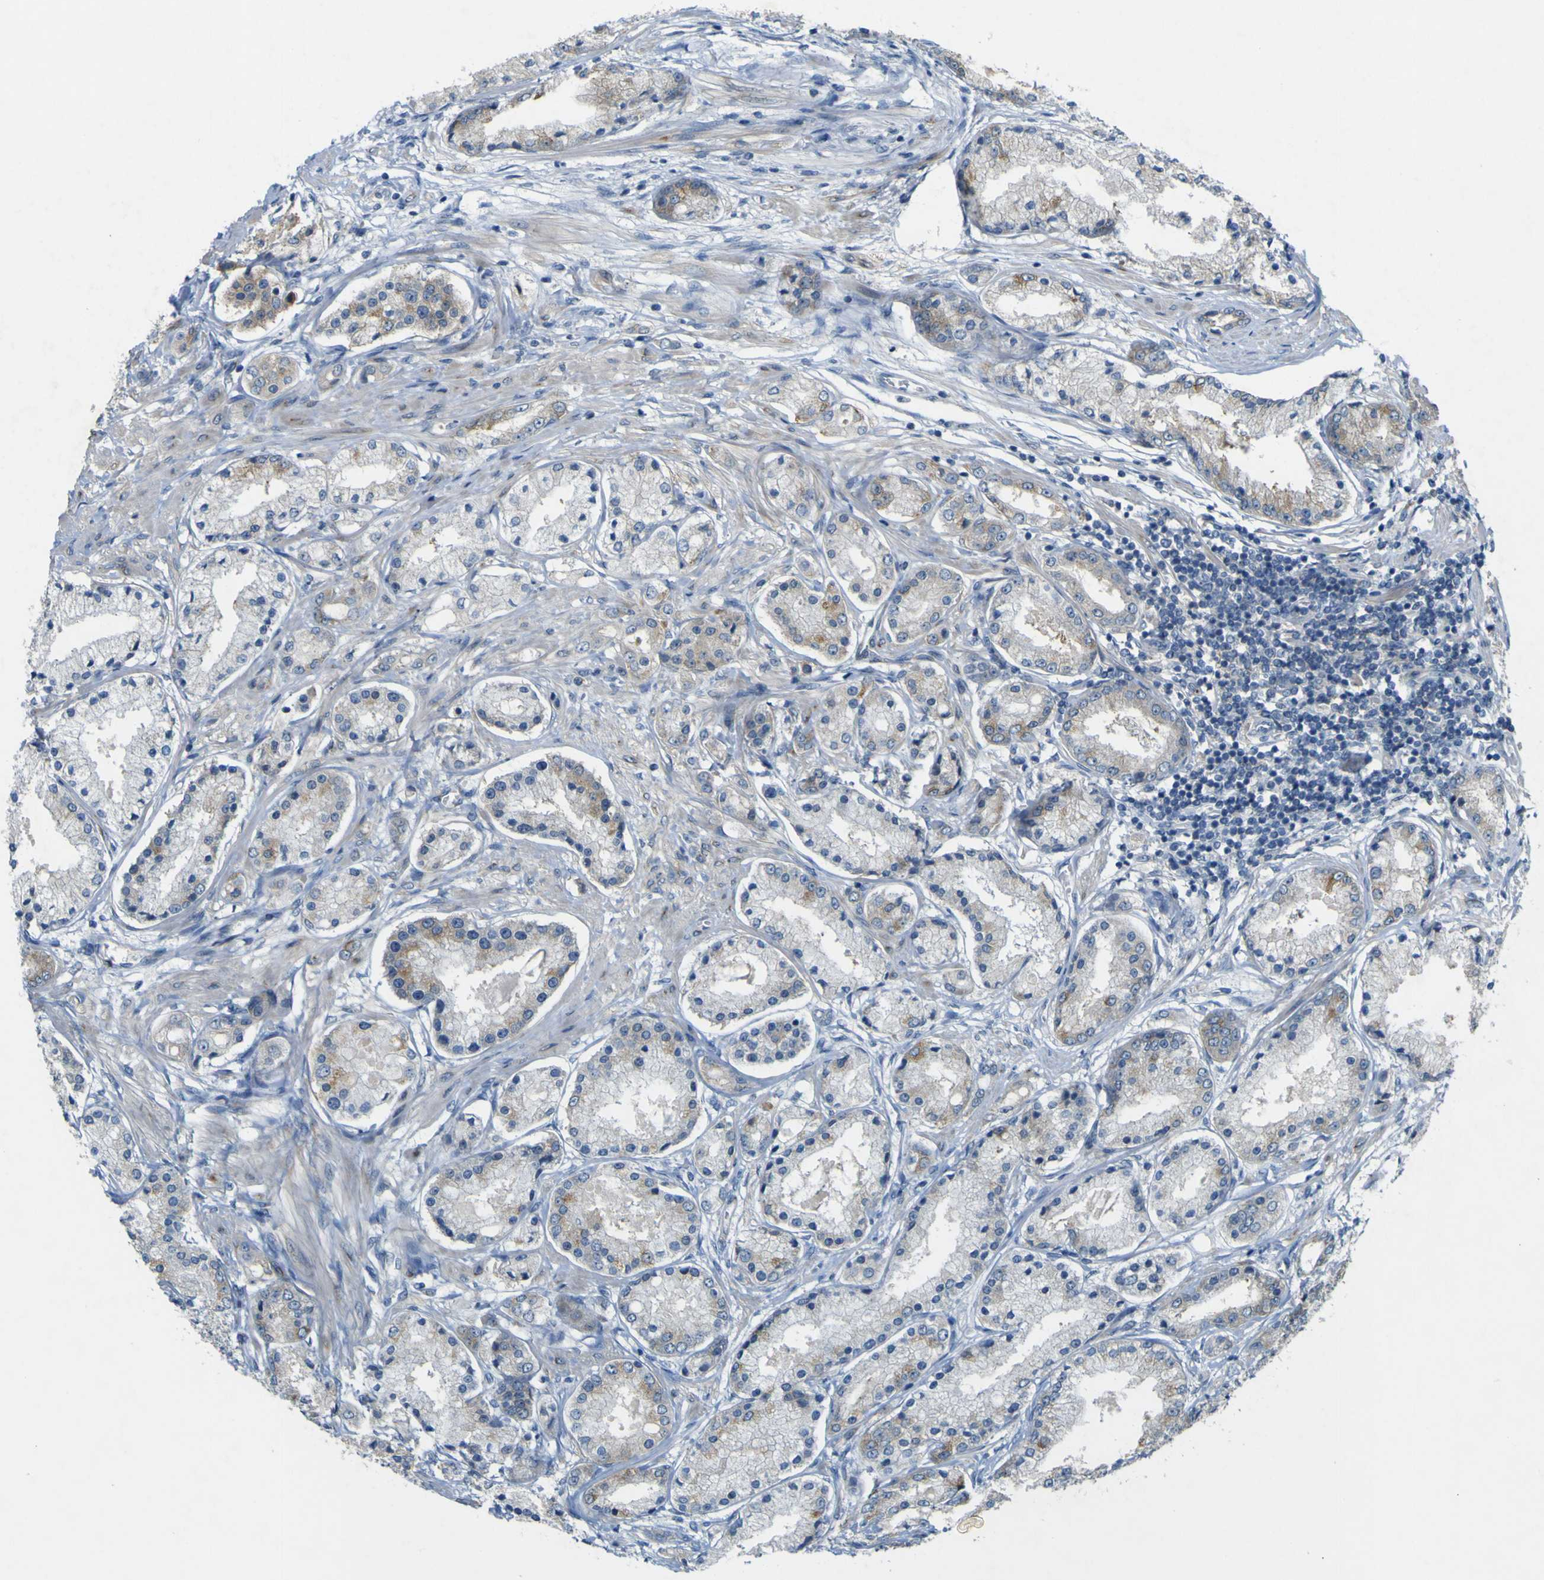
{"staining": {"intensity": "weak", "quantity": "<25%", "location": "cytoplasmic/membranous"}, "tissue": "prostate cancer", "cell_type": "Tumor cells", "image_type": "cancer", "snomed": [{"axis": "morphology", "description": "Adenocarcinoma, High grade"}, {"axis": "topography", "description": "Prostate"}], "caption": "The immunohistochemistry (IHC) micrograph has no significant staining in tumor cells of prostate adenocarcinoma (high-grade) tissue. Nuclei are stained in blue.", "gene": "IGF2R", "patient": {"sex": "male", "age": 59}}